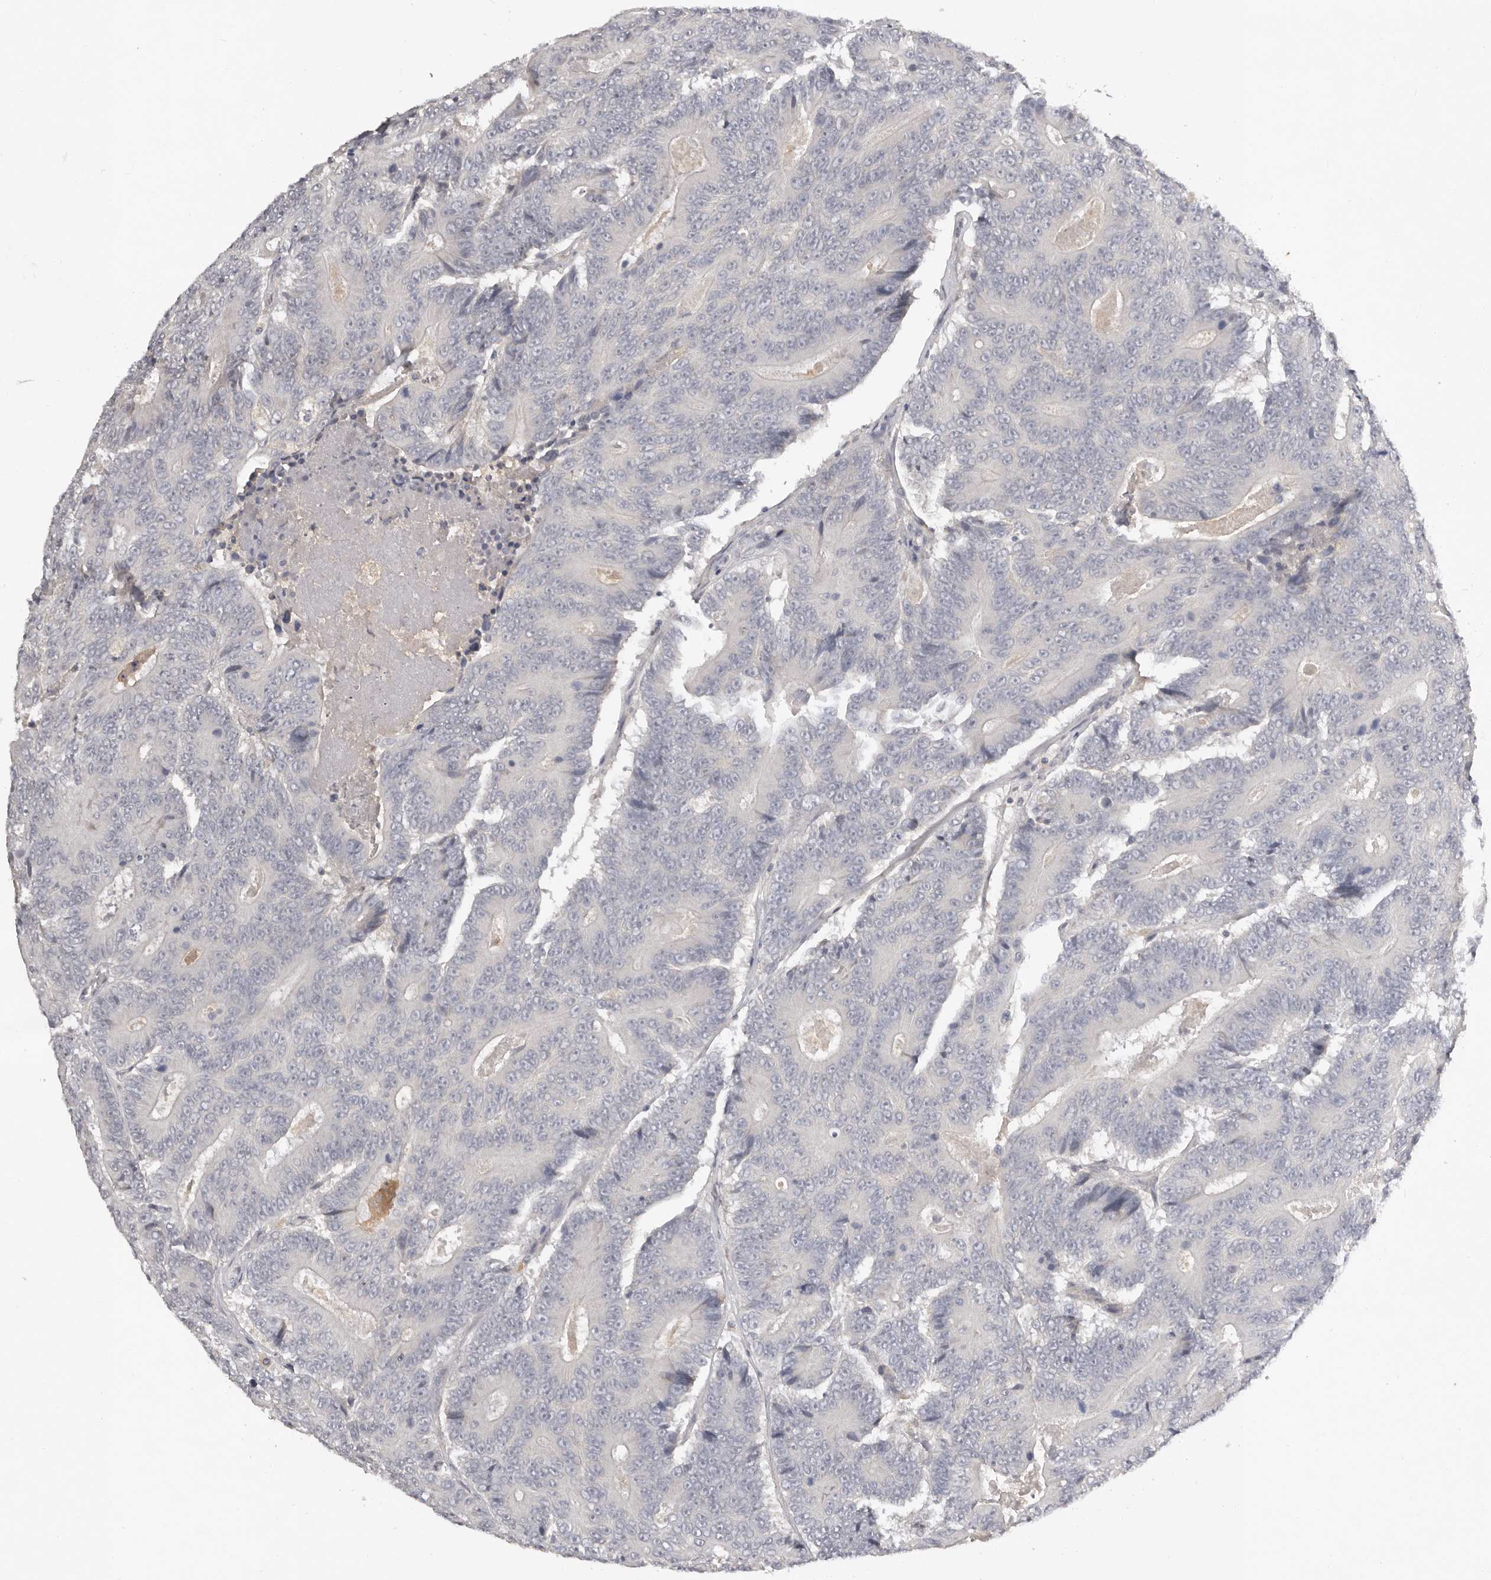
{"staining": {"intensity": "negative", "quantity": "none", "location": "none"}, "tissue": "colorectal cancer", "cell_type": "Tumor cells", "image_type": "cancer", "snomed": [{"axis": "morphology", "description": "Adenocarcinoma, NOS"}, {"axis": "topography", "description": "Colon"}], "caption": "This is an immunohistochemistry histopathology image of colorectal cancer (adenocarcinoma). There is no positivity in tumor cells.", "gene": "SCUBE2", "patient": {"sex": "male", "age": 83}}